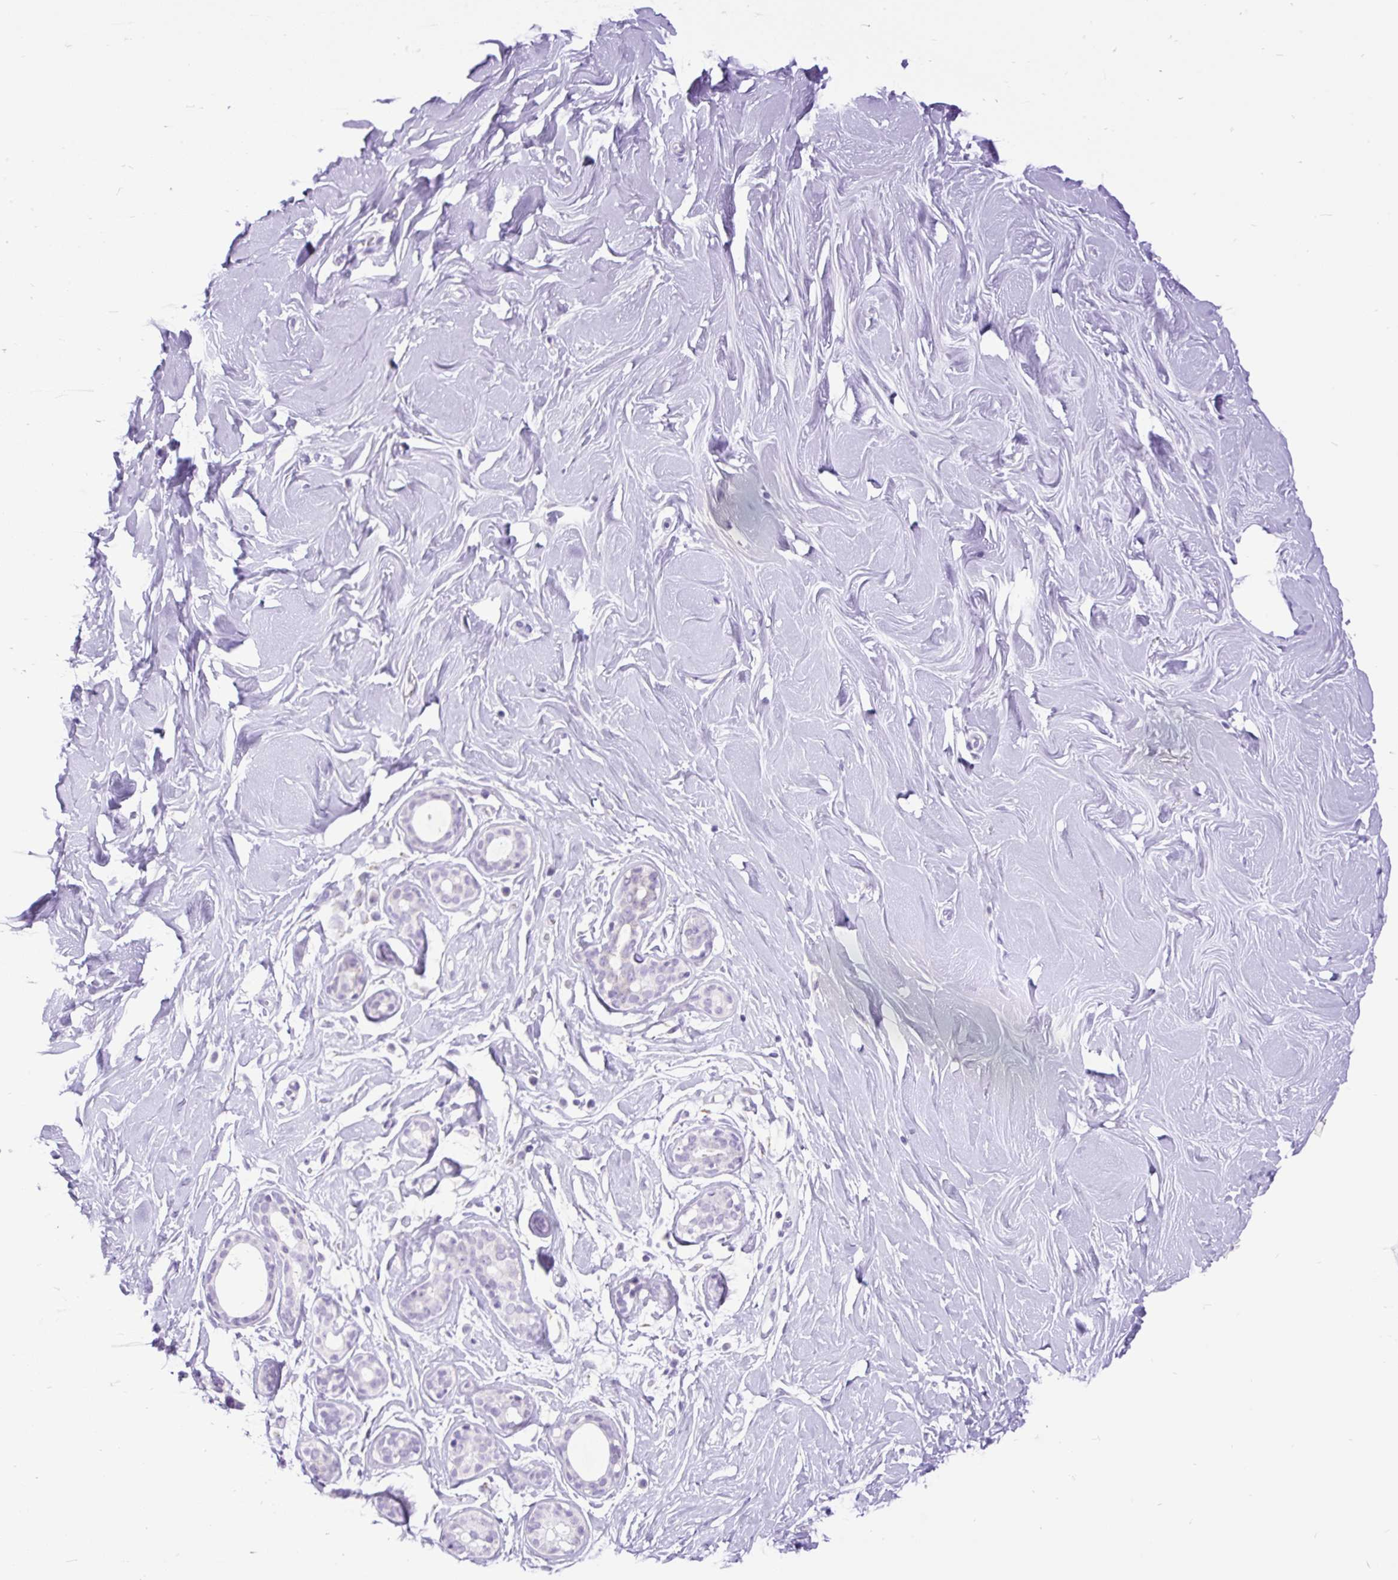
{"staining": {"intensity": "negative", "quantity": "none", "location": "none"}, "tissue": "breast", "cell_type": "Adipocytes", "image_type": "normal", "snomed": [{"axis": "morphology", "description": "Normal tissue, NOS"}, {"axis": "topography", "description": "Breast"}], "caption": "Immunohistochemistry (IHC) photomicrograph of normal human breast stained for a protein (brown), which demonstrates no expression in adipocytes.", "gene": "ZNF256", "patient": {"sex": "female", "age": 27}}